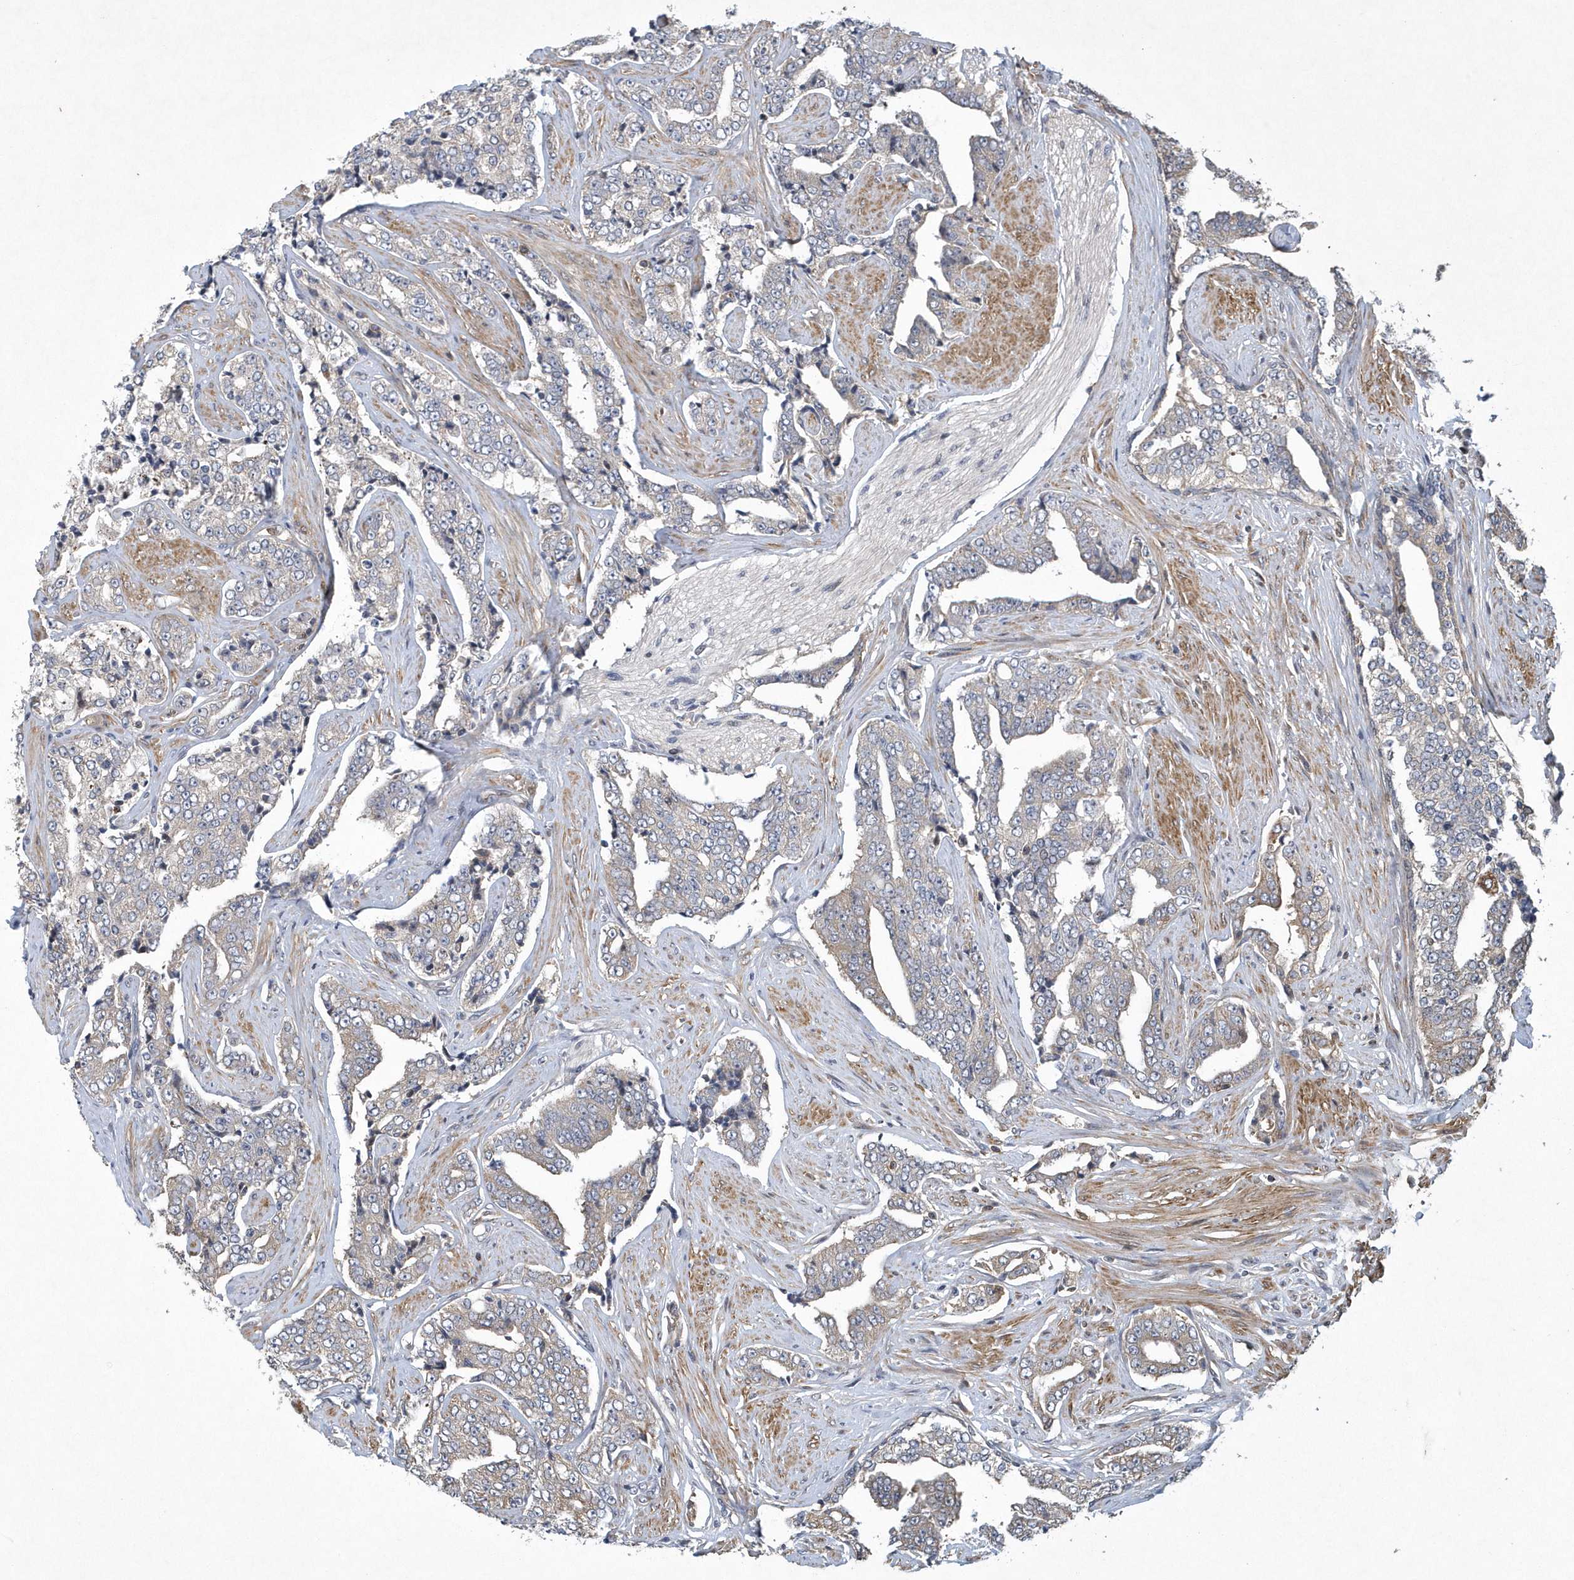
{"staining": {"intensity": "moderate", "quantity": "25%-75%", "location": "cytoplasmic/membranous"}, "tissue": "prostate cancer", "cell_type": "Tumor cells", "image_type": "cancer", "snomed": [{"axis": "morphology", "description": "Adenocarcinoma, High grade"}, {"axis": "topography", "description": "Prostate"}], "caption": "A brown stain highlights moderate cytoplasmic/membranous positivity of a protein in prostate cancer (adenocarcinoma (high-grade)) tumor cells.", "gene": "N4BP2", "patient": {"sex": "male", "age": 71}}